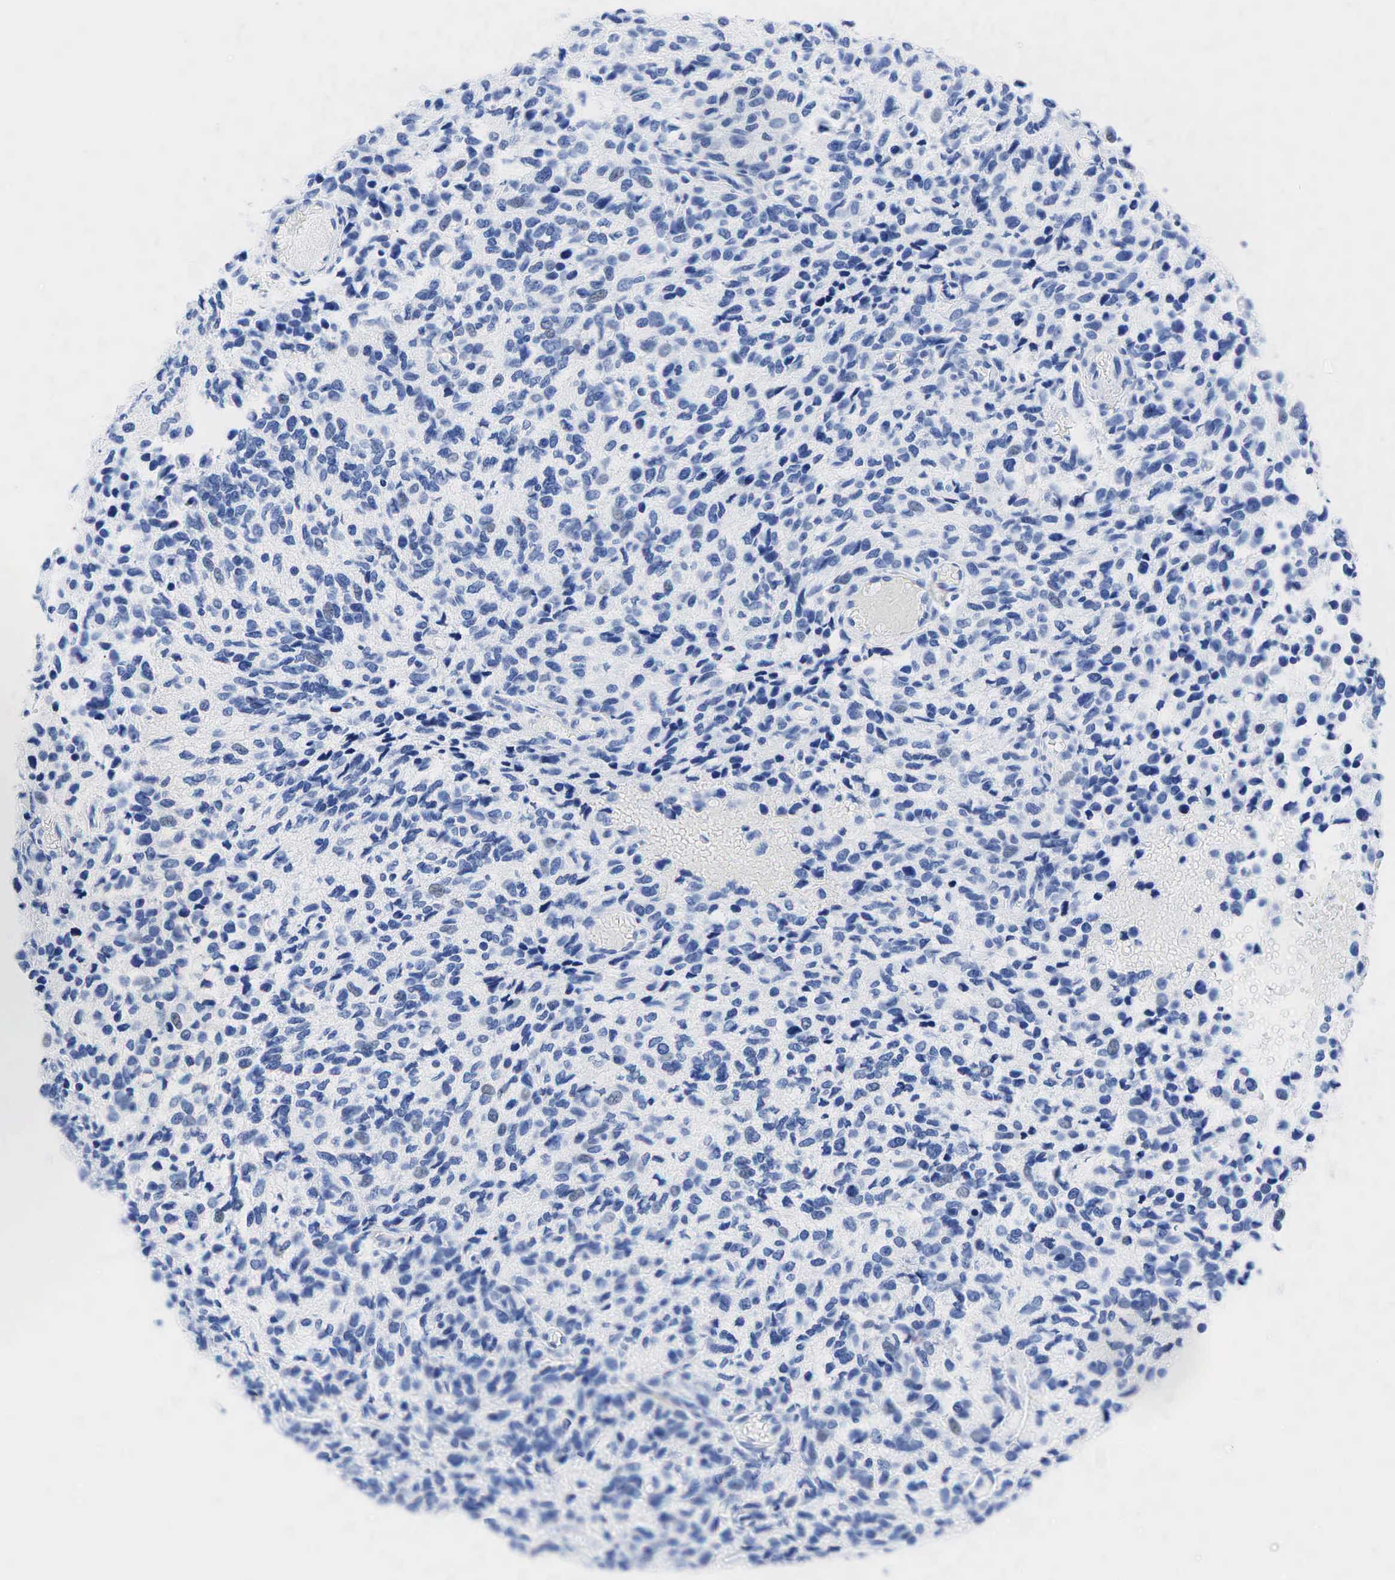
{"staining": {"intensity": "negative", "quantity": "none", "location": "none"}, "tissue": "glioma", "cell_type": "Tumor cells", "image_type": "cancer", "snomed": [{"axis": "morphology", "description": "Glioma, malignant, High grade"}, {"axis": "topography", "description": "Brain"}], "caption": "Immunohistochemistry of human malignant high-grade glioma shows no staining in tumor cells. (DAB (3,3'-diaminobenzidine) IHC, high magnification).", "gene": "INHA", "patient": {"sex": "male", "age": 77}}